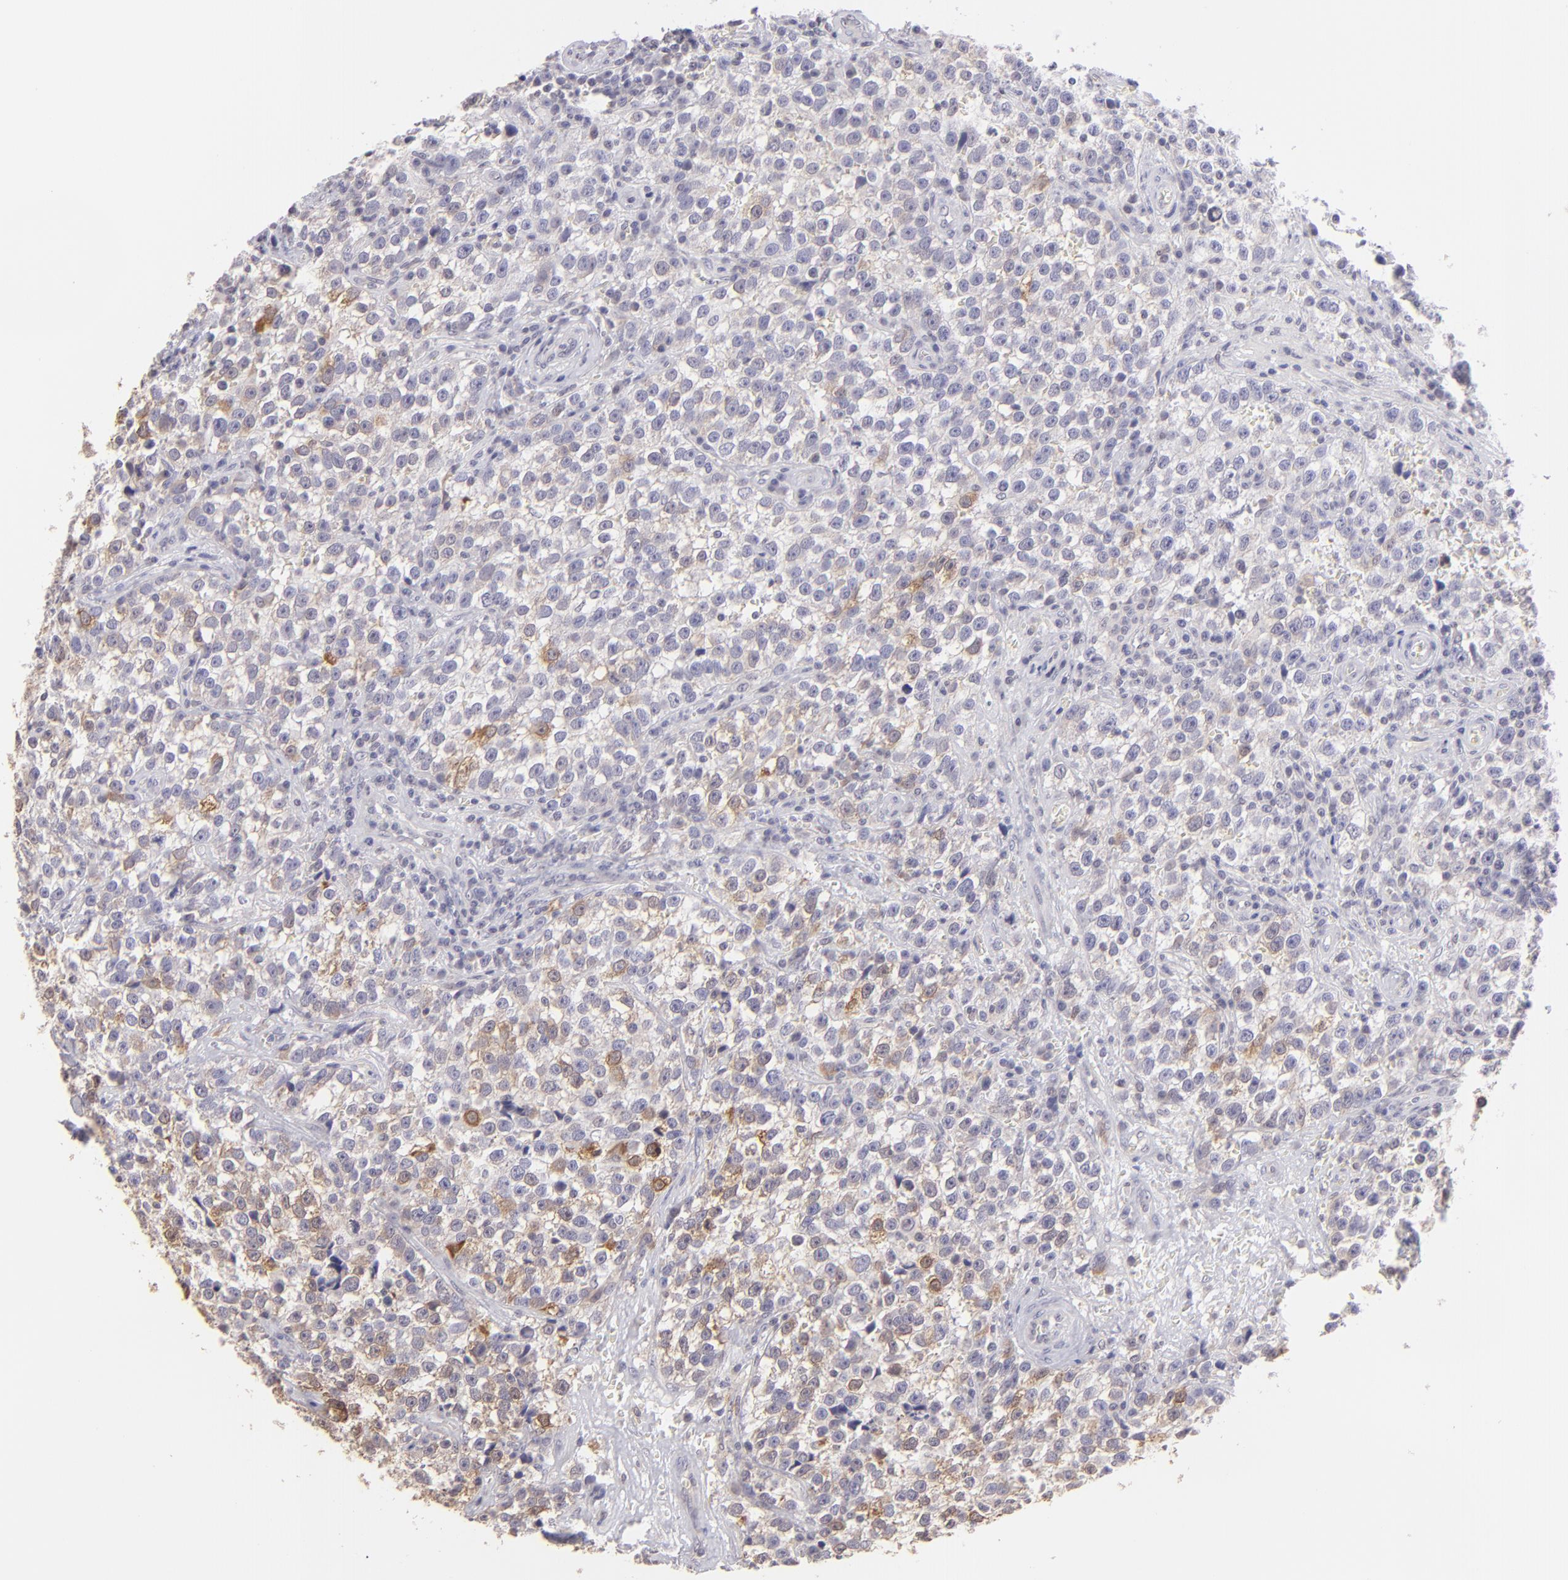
{"staining": {"intensity": "weak", "quantity": "<25%", "location": "cytoplasmic/membranous"}, "tissue": "testis cancer", "cell_type": "Tumor cells", "image_type": "cancer", "snomed": [{"axis": "morphology", "description": "Seminoma, NOS"}, {"axis": "topography", "description": "Testis"}], "caption": "Immunohistochemical staining of human testis seminoma displays no significant staining in tumor cells. The staining is performed using DAB (3,3'-diaminobenzidine) brown chromogen with nuclei counter-stained in using hematoxylin.", "gene": "MAGEA1", "patient": {"sex": "male", "age": 38}}